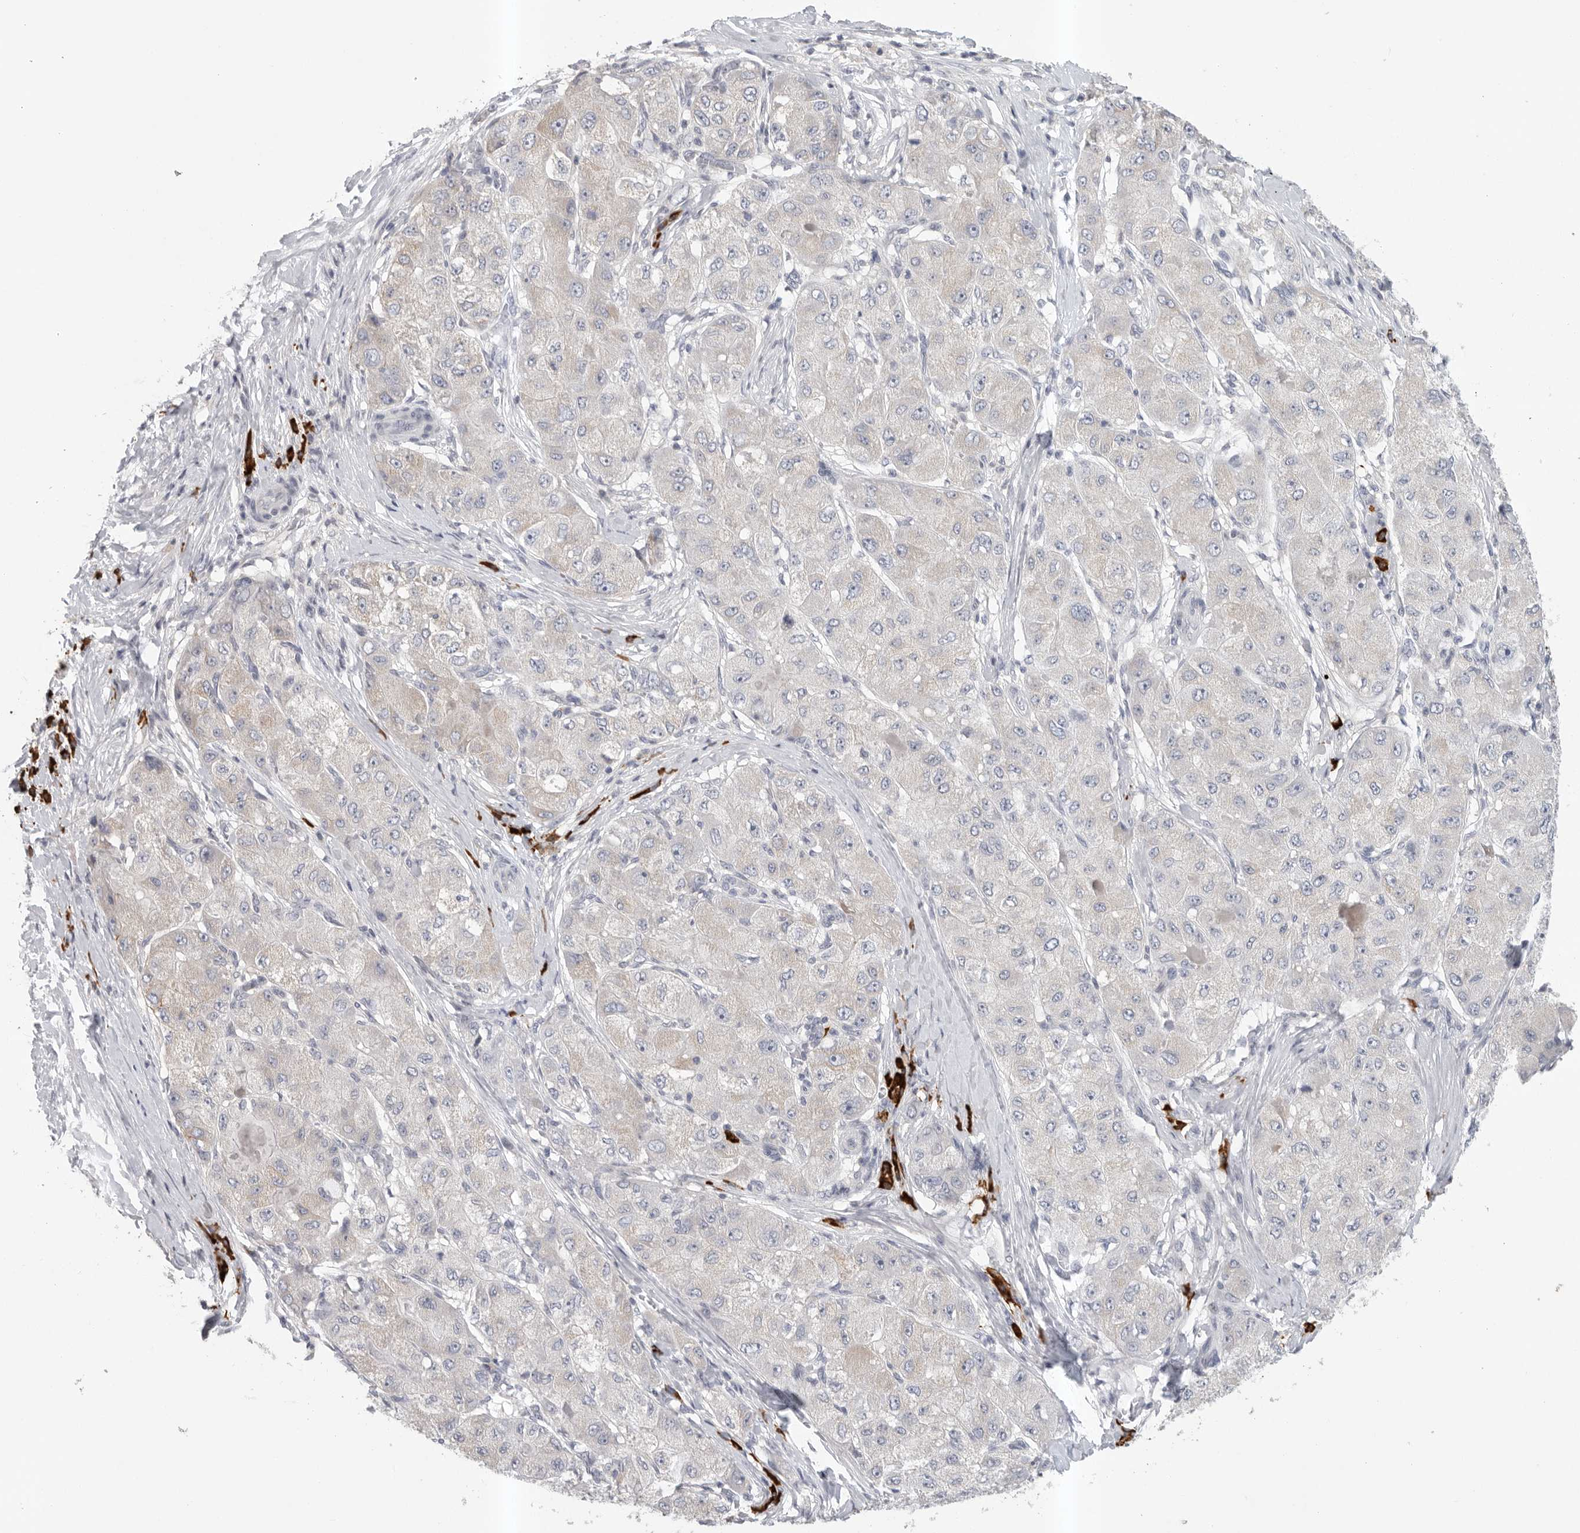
{"staining": {"intensity": "negative", "quantity": "none", "location": "none"}, "tissue": "liver cancer", "cell_type": "Tumor cells", "image_type": "cancer", "snomed": [{"axis": "morphology", "description": "Carcinoma, Hepatocellular, NOS"}, {"axis": "topography", "description": "Liver"}], "caption": "High power microscopy image of an immunohistochemistry (IHC) photomicrograph of liver hepatocellular carcinoma, revealing no significant positivity in tumor cells.", "gene": "TMEM69", "patient": {"sex": "male", "age": 80}}